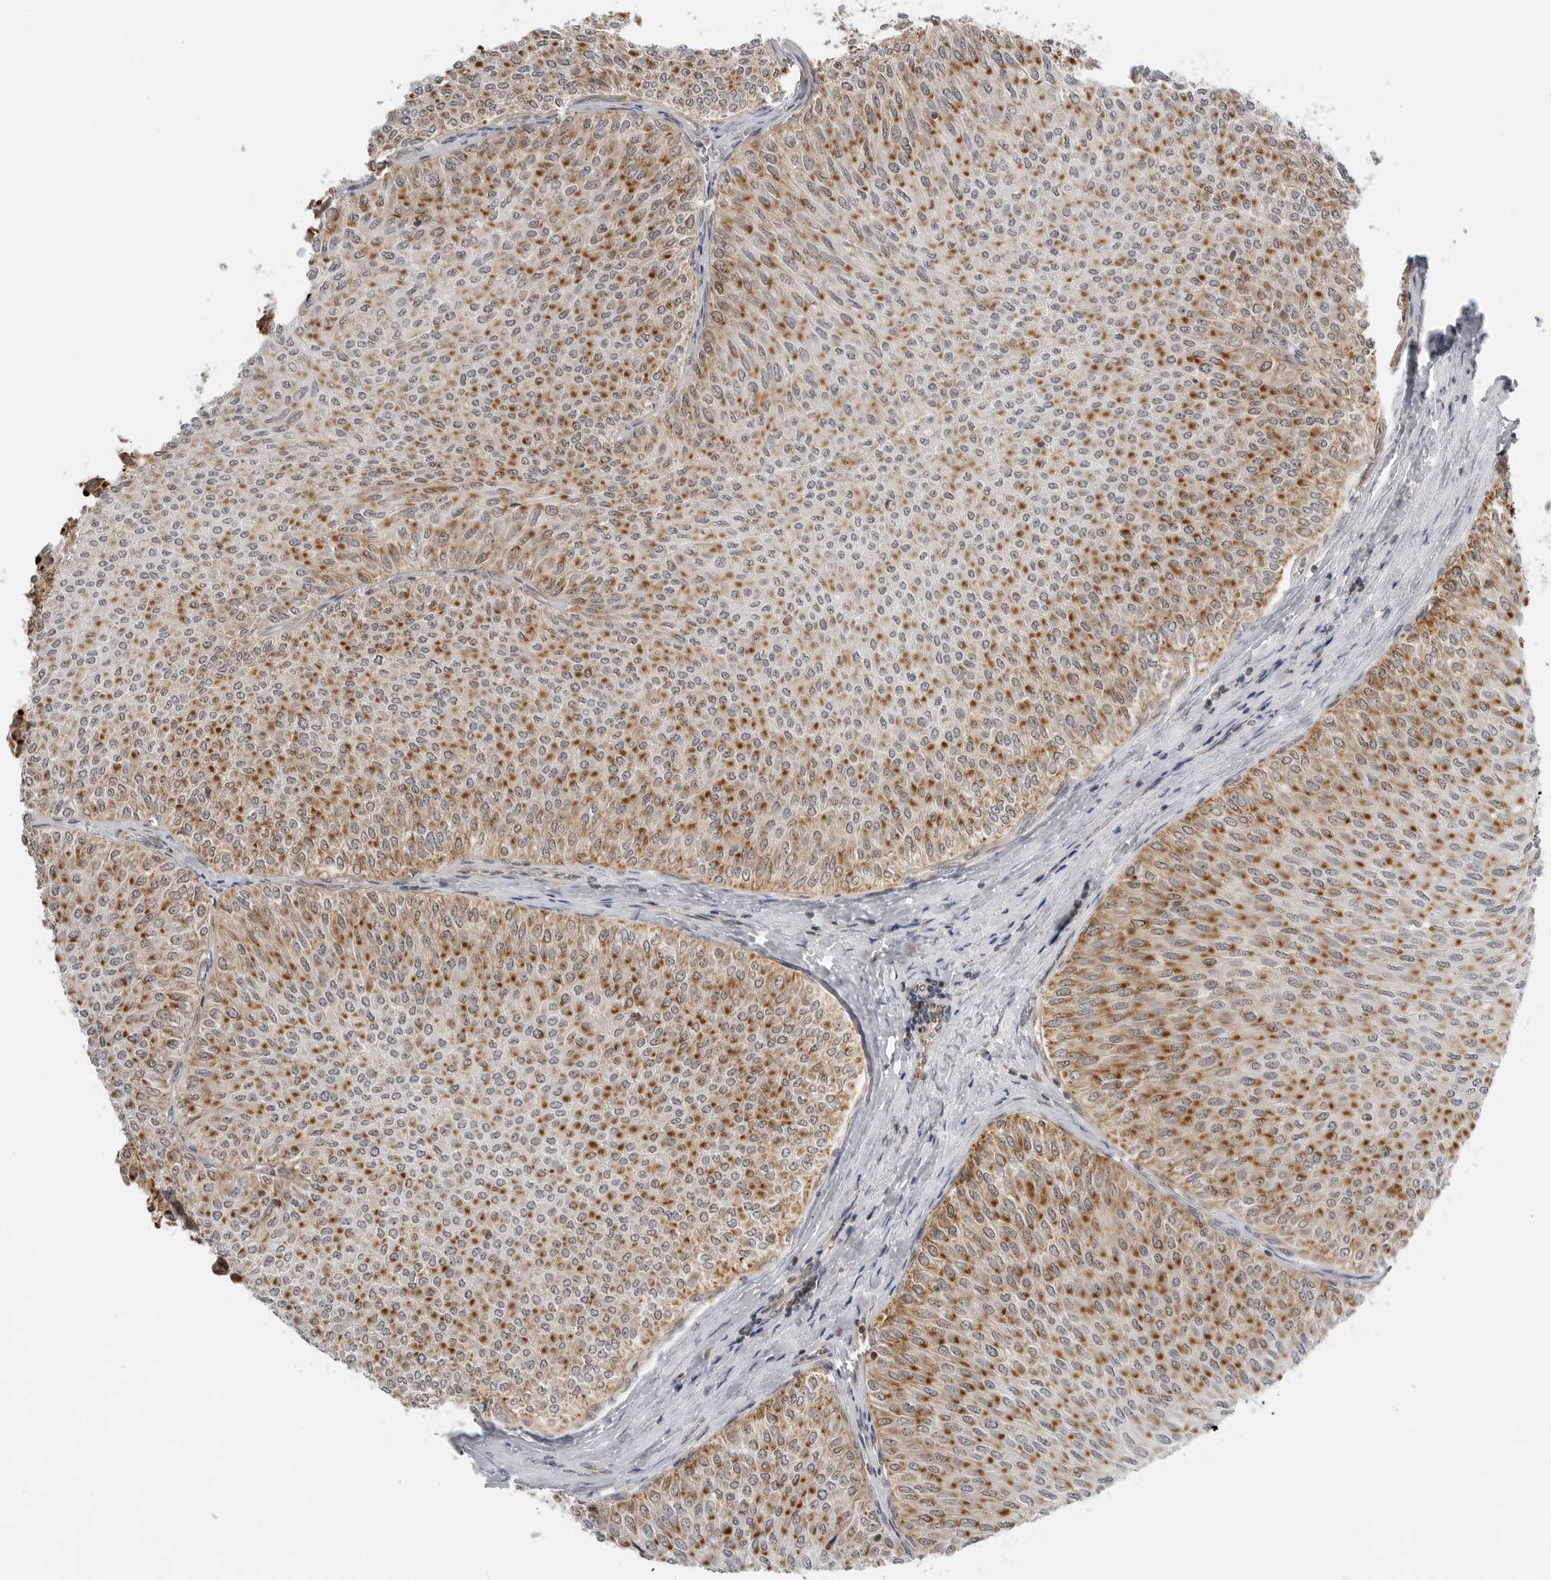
{"staining": {"intensity": "moderate", "quantity": ">75%", "location": "cytoplasmic/membranous"}, "tissue": "urothelial cancer", "cell_type": "Tumor cells", "image_type": "cancer", "snomed": [{"axis": "morphology", "description": "Urothelial carcinoma, Low grade"}, {"axis": "topography", "description": "Urinary bladder"}], "caption": "Immunohistochemical staining of human urothelial carcinoma (low-grade) exhibits medium levels of moderate cytoplasmic/membranous protein positivity in approximately >75% of tumor cells.", "gene": "PEX2", "patient": {"sex": "male", "age": 78}}